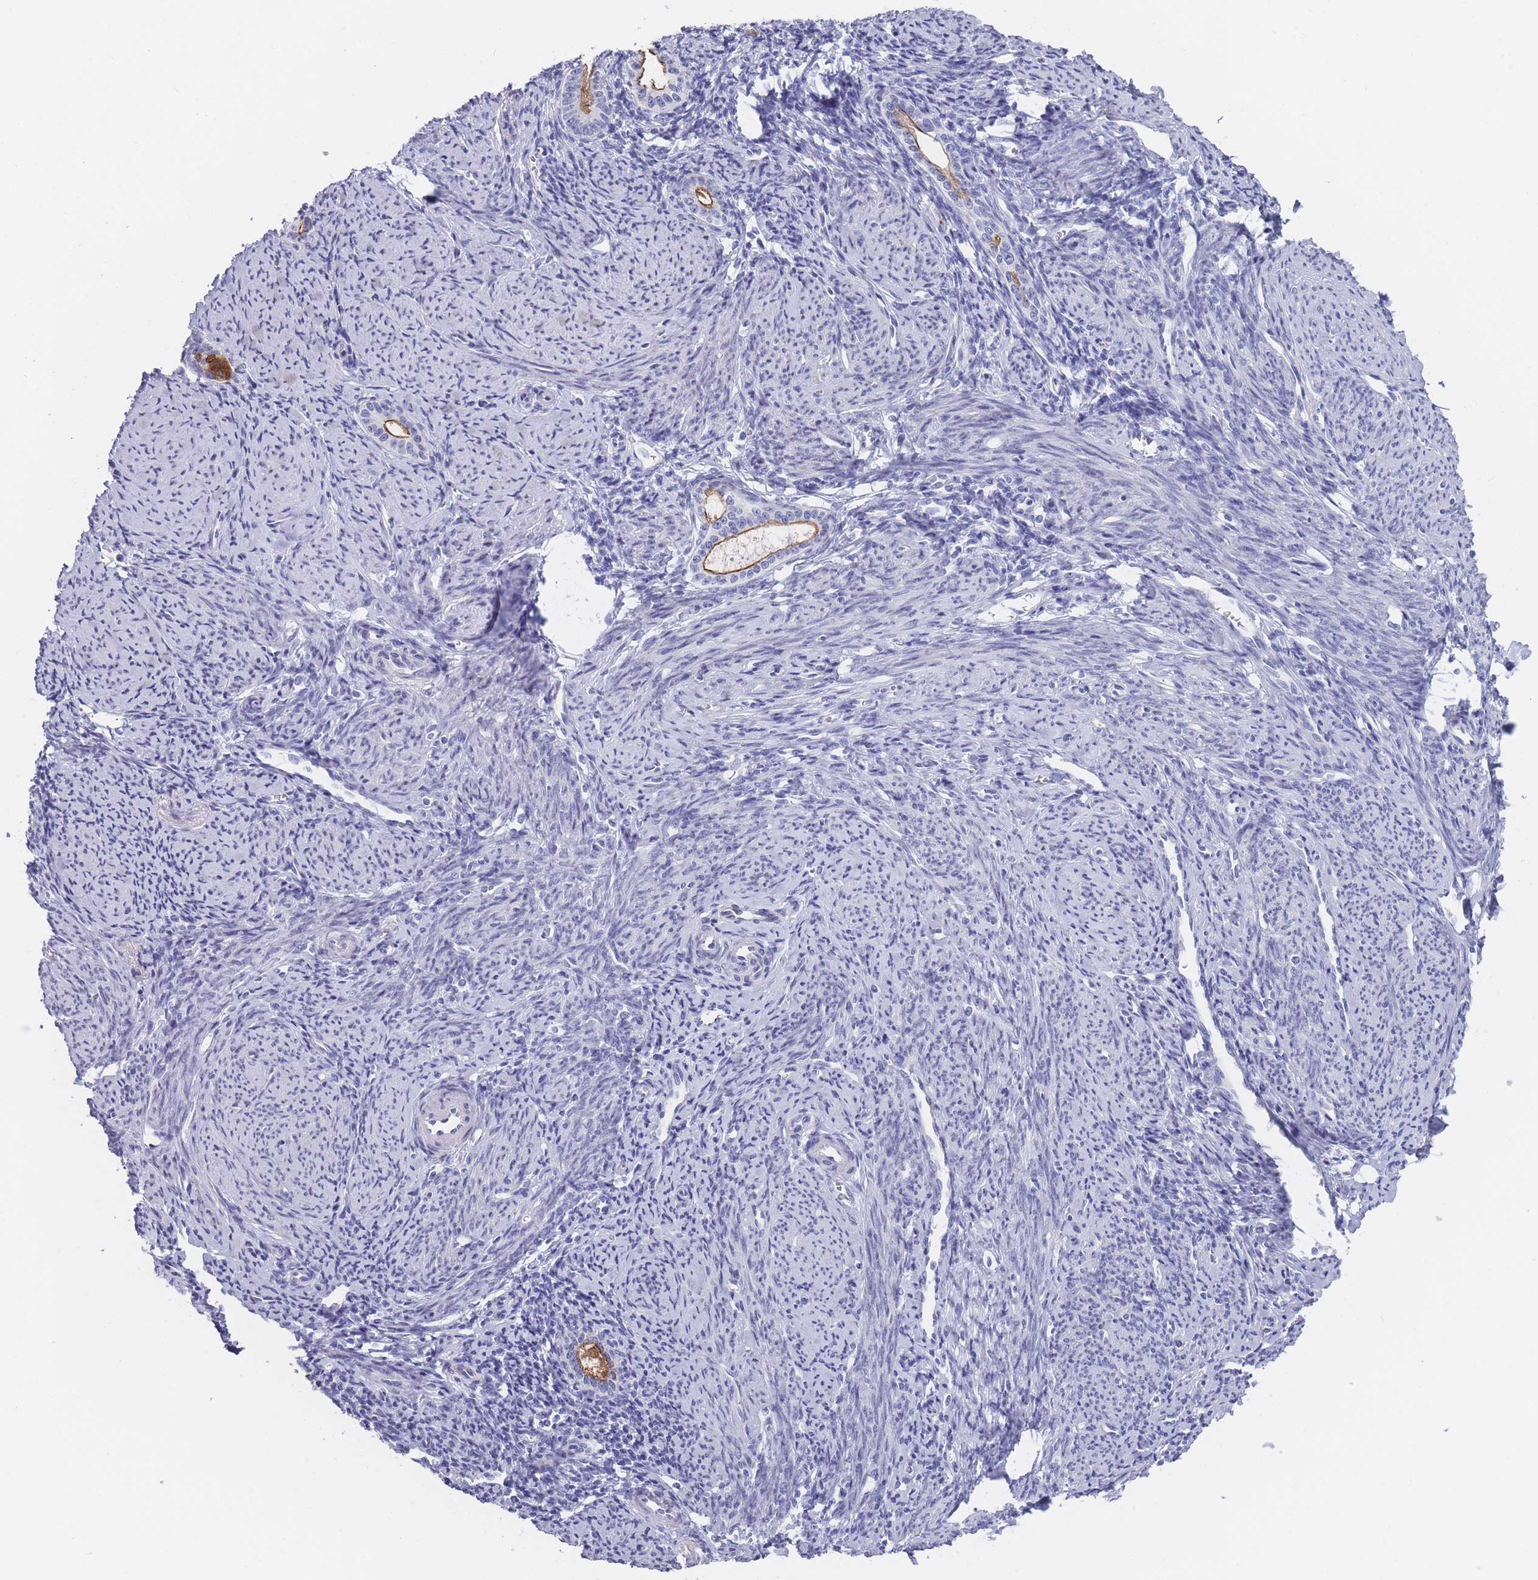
{"staining": {"intensity": "negative", "quantity": "none", "location": "none"}, "tissue": "endometrium", "cell_type": "Cells in endometrial stroma", "image_type": "normal", "snomed": [{"axis": "morphology", "description": "Normal tissue, NOS"}, {"axis": "topography", "description": "Endometrium"}], "caption": "The immunohistochemistry (IHC) micrograph has no significant expression in cells in endometrial stroma of endometrium. (Brightfield microscopy of DAB (3,3'-diaminobenzidine) IHC at high magnification).", "gene": "PIGU", "patient": {"sex": "female", "age": 63}}